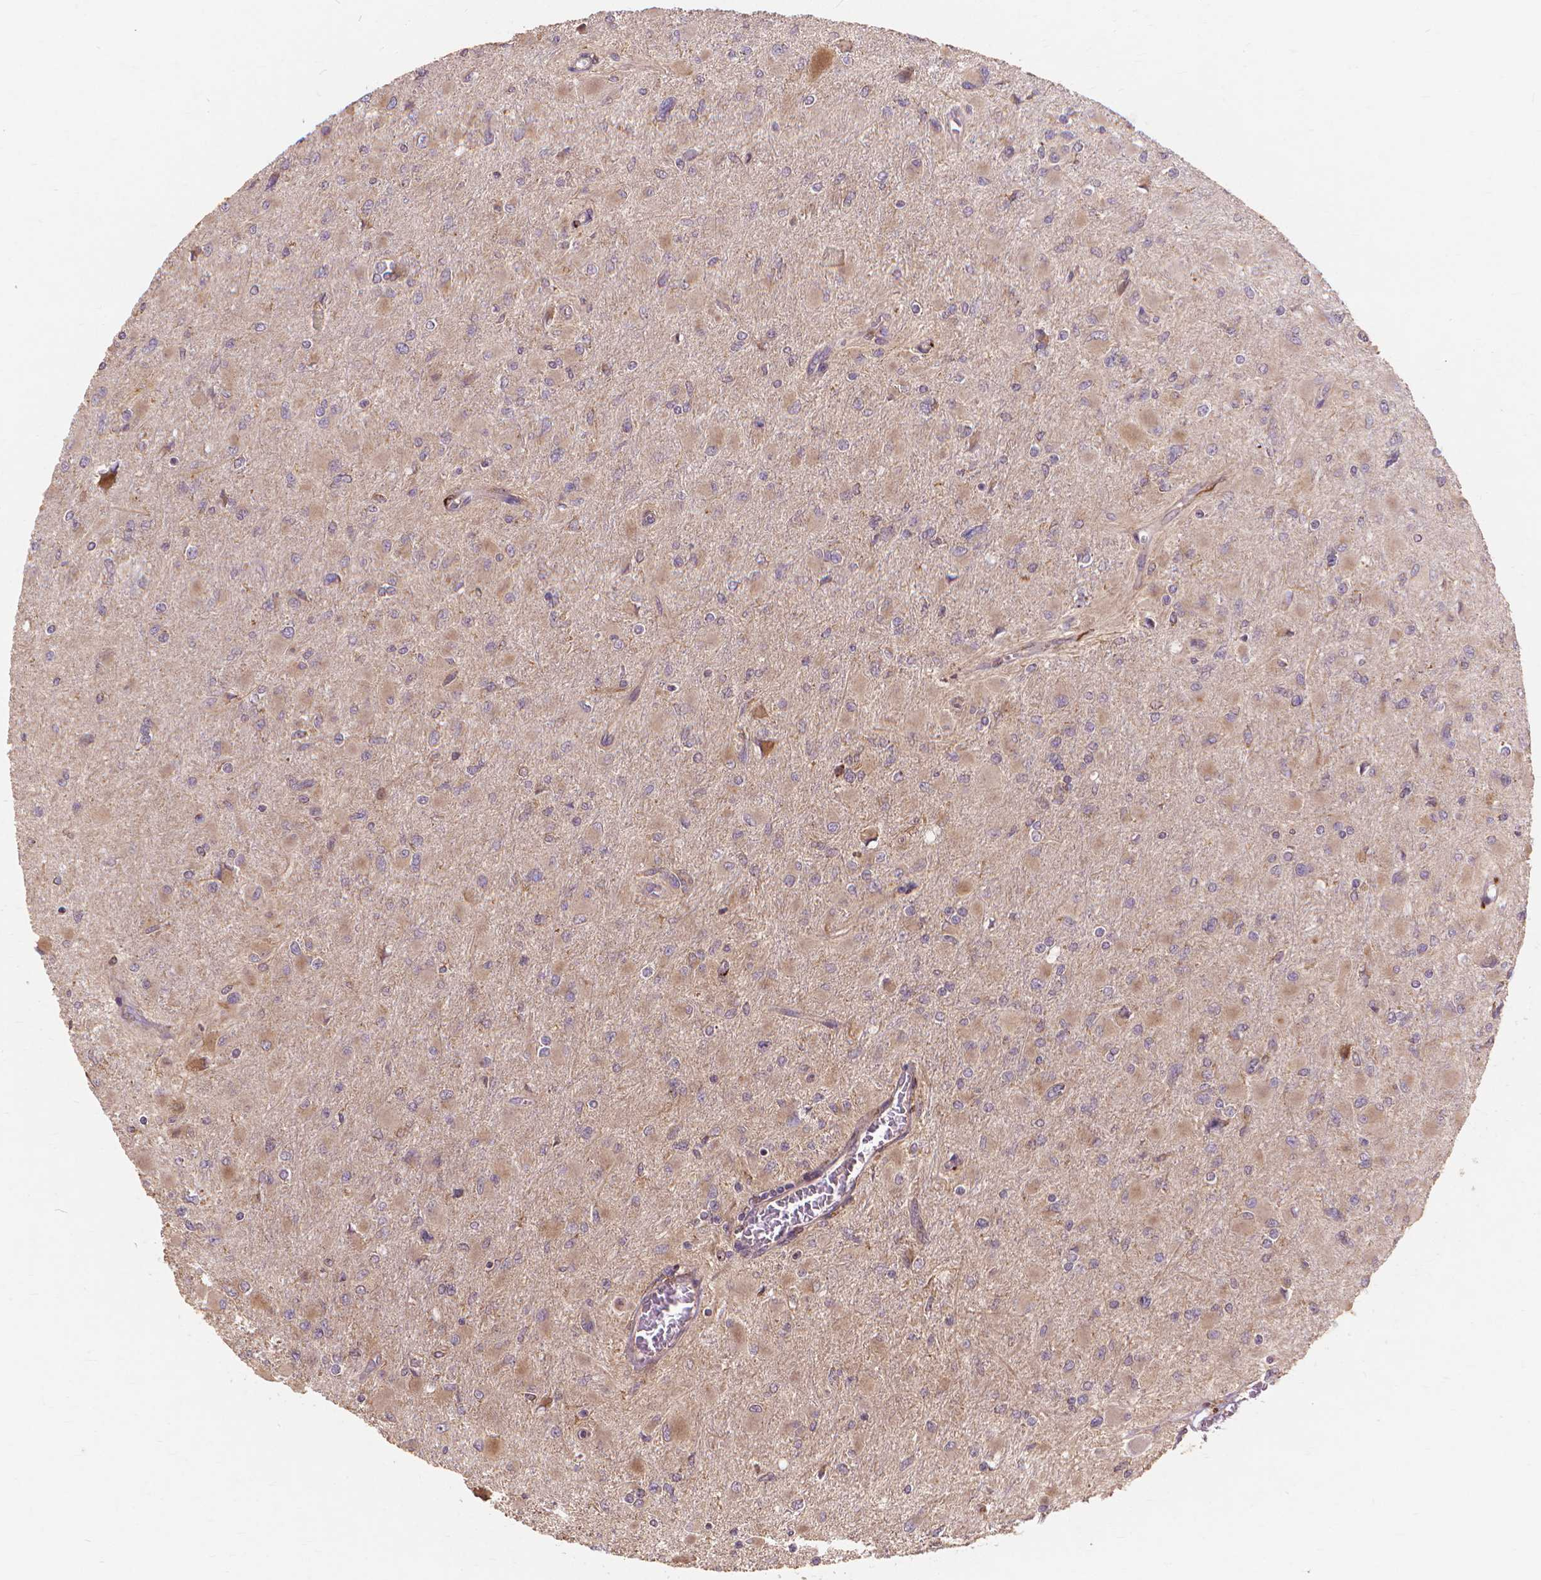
{"staining": {"intensity": "weak", "quantity": ">75%", "location": "cytoplasmic/membranous"}, "tissue": "glioma", "cell_type": "Tumor cells", "image_type": "cancer", "snomed": [{"axis": "morphology", "description": "Glioma, malignant, High grade"}, {"axis": "topography", "description": "Cerebral cortex"}], "caption": "Glioma stained with DAB immunohistochemistry (IHC) demonstrates low levels of weak cytoplasmic/membranous expression in about >75% of tumor cells.", "gene": "TAB2", "patient": {"sex": "female", "age": 36}}